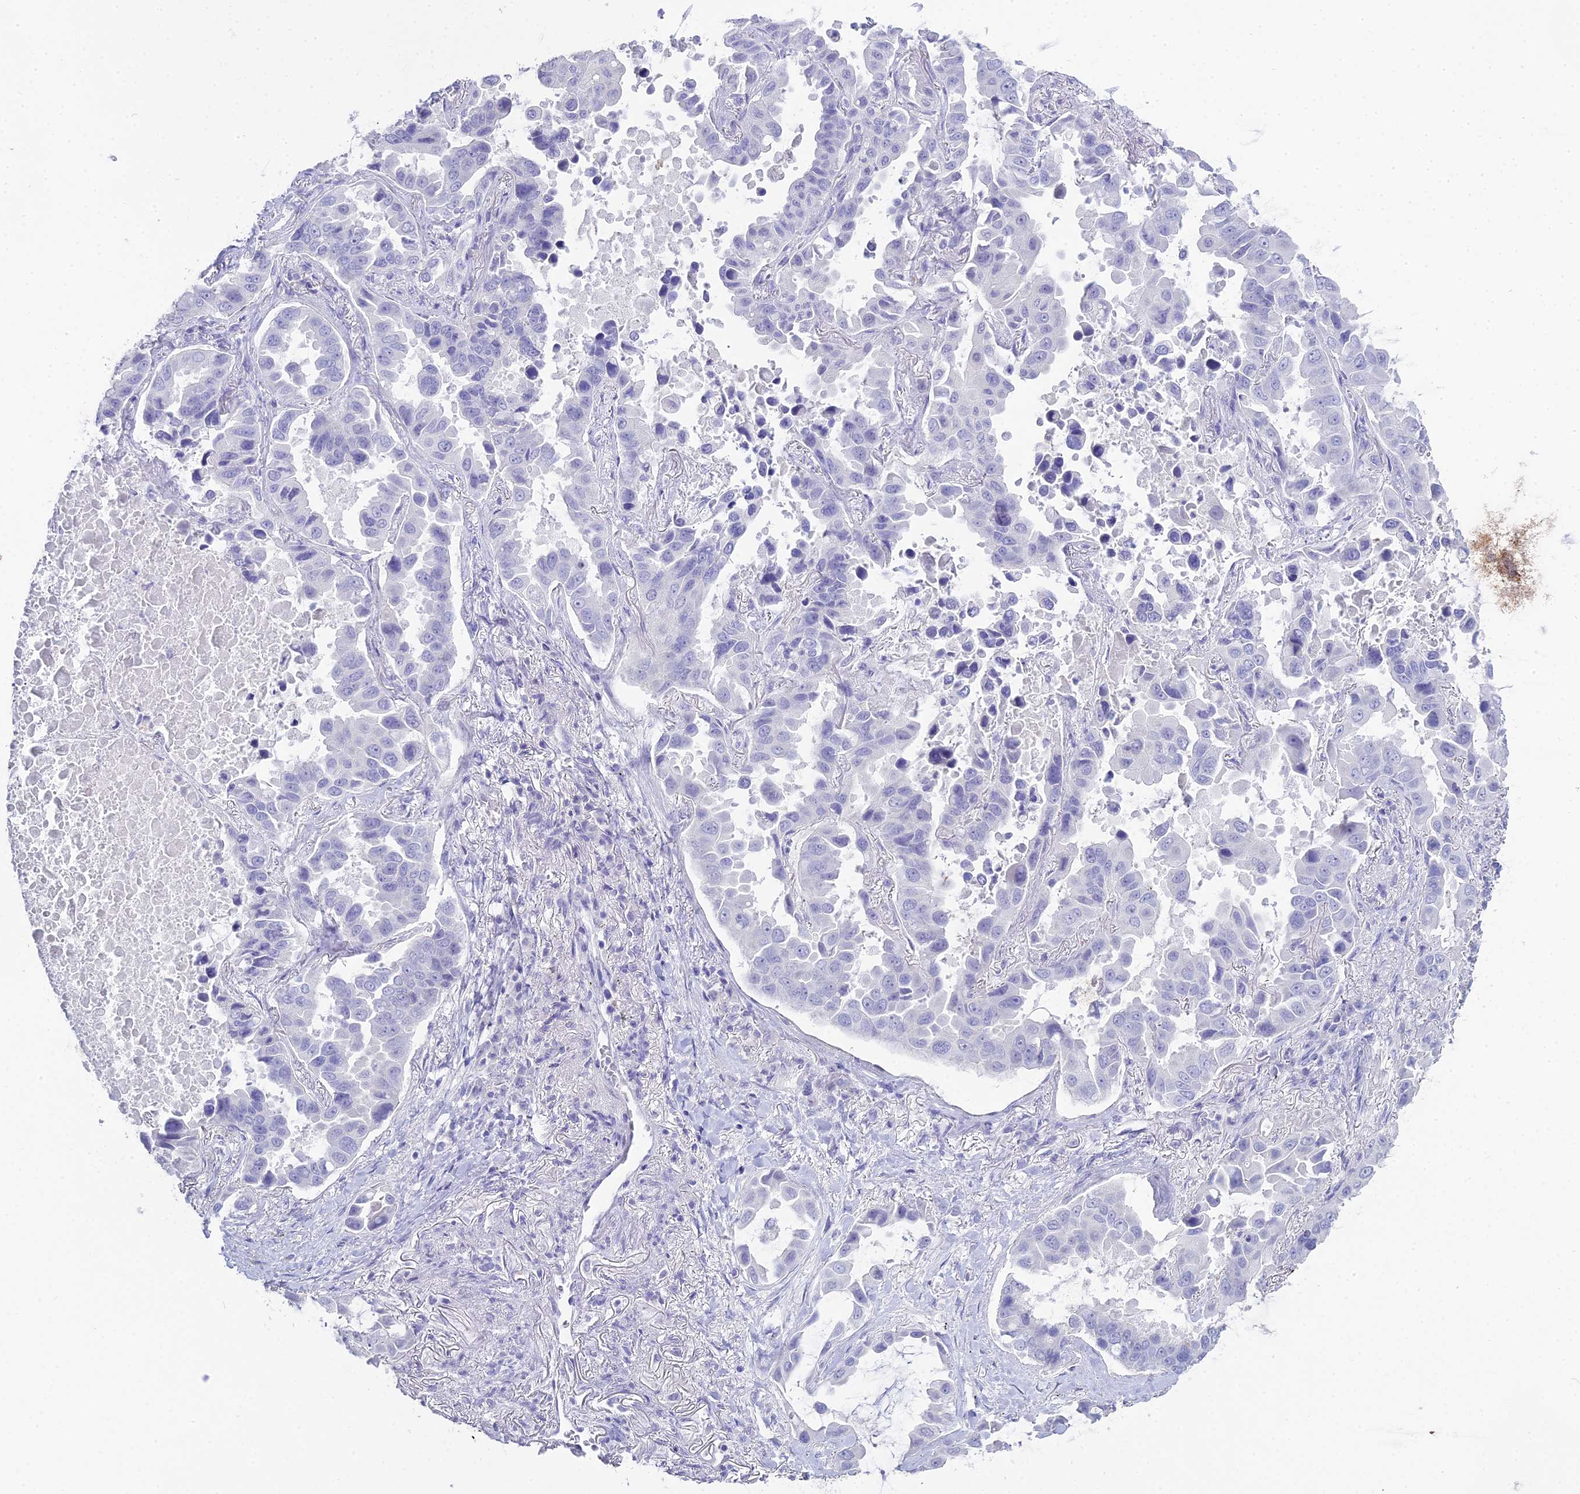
{"staining": {"intensity": "negative", "quantity": "none", "location": "none"}, "tissue": "lung cancer", "cell_type": "Tumor cells", "image_type": "cancer", "snomed": [{"axis": "morphology", "description": "Adenocarcinoma, NOS"}, {"axis": "topography", "description": "Lung"}], "caption": "An image of human adenocarcinoma (lung) is negative for staining in tumor cells. (Immunohistochemistry, brightfield microscopy, high magnification).", "gene": "S100A7", "patient": {"sex": "male", "age": 64}}